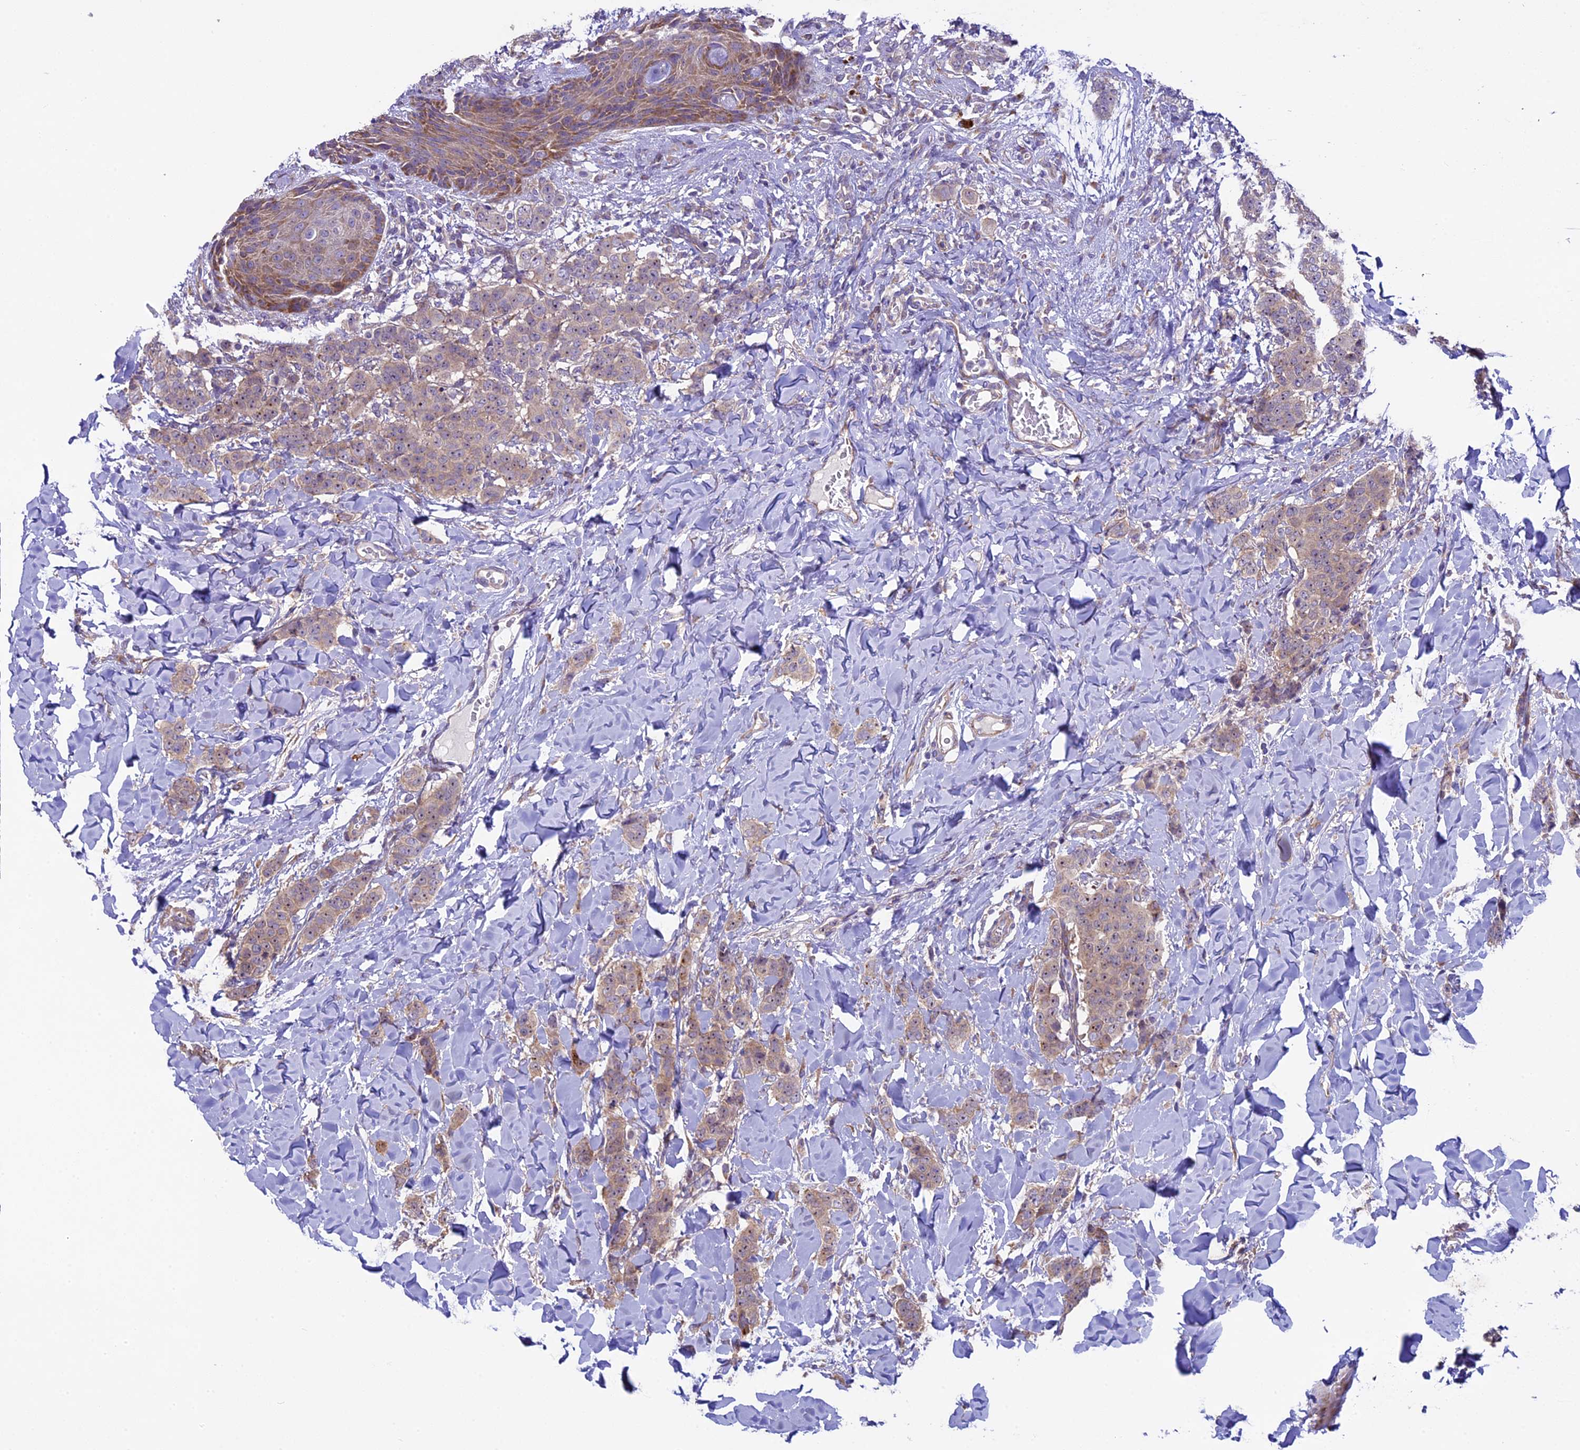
{"staining": {"intensity": "moderate", "quantity": "<25%", "location": "cytoplasmic/membranous"}, "tissue": "breast cancer", "cell_type": "Tumor cells", "image_type": "cancer", "snomed": [{"axis": "morphology", "description": "Duct carcinoma"}, {"axis": "topography", "description": "Breast"}], "caption": "A low amount of moderate cytoplasmic/membranous staining is seen in about <25% of tumor cells in breast cancer (invasive ductal carcinoma) tissue.", "gene": "SPIRE1", "patient": {"sex": "female", "age": 40}}